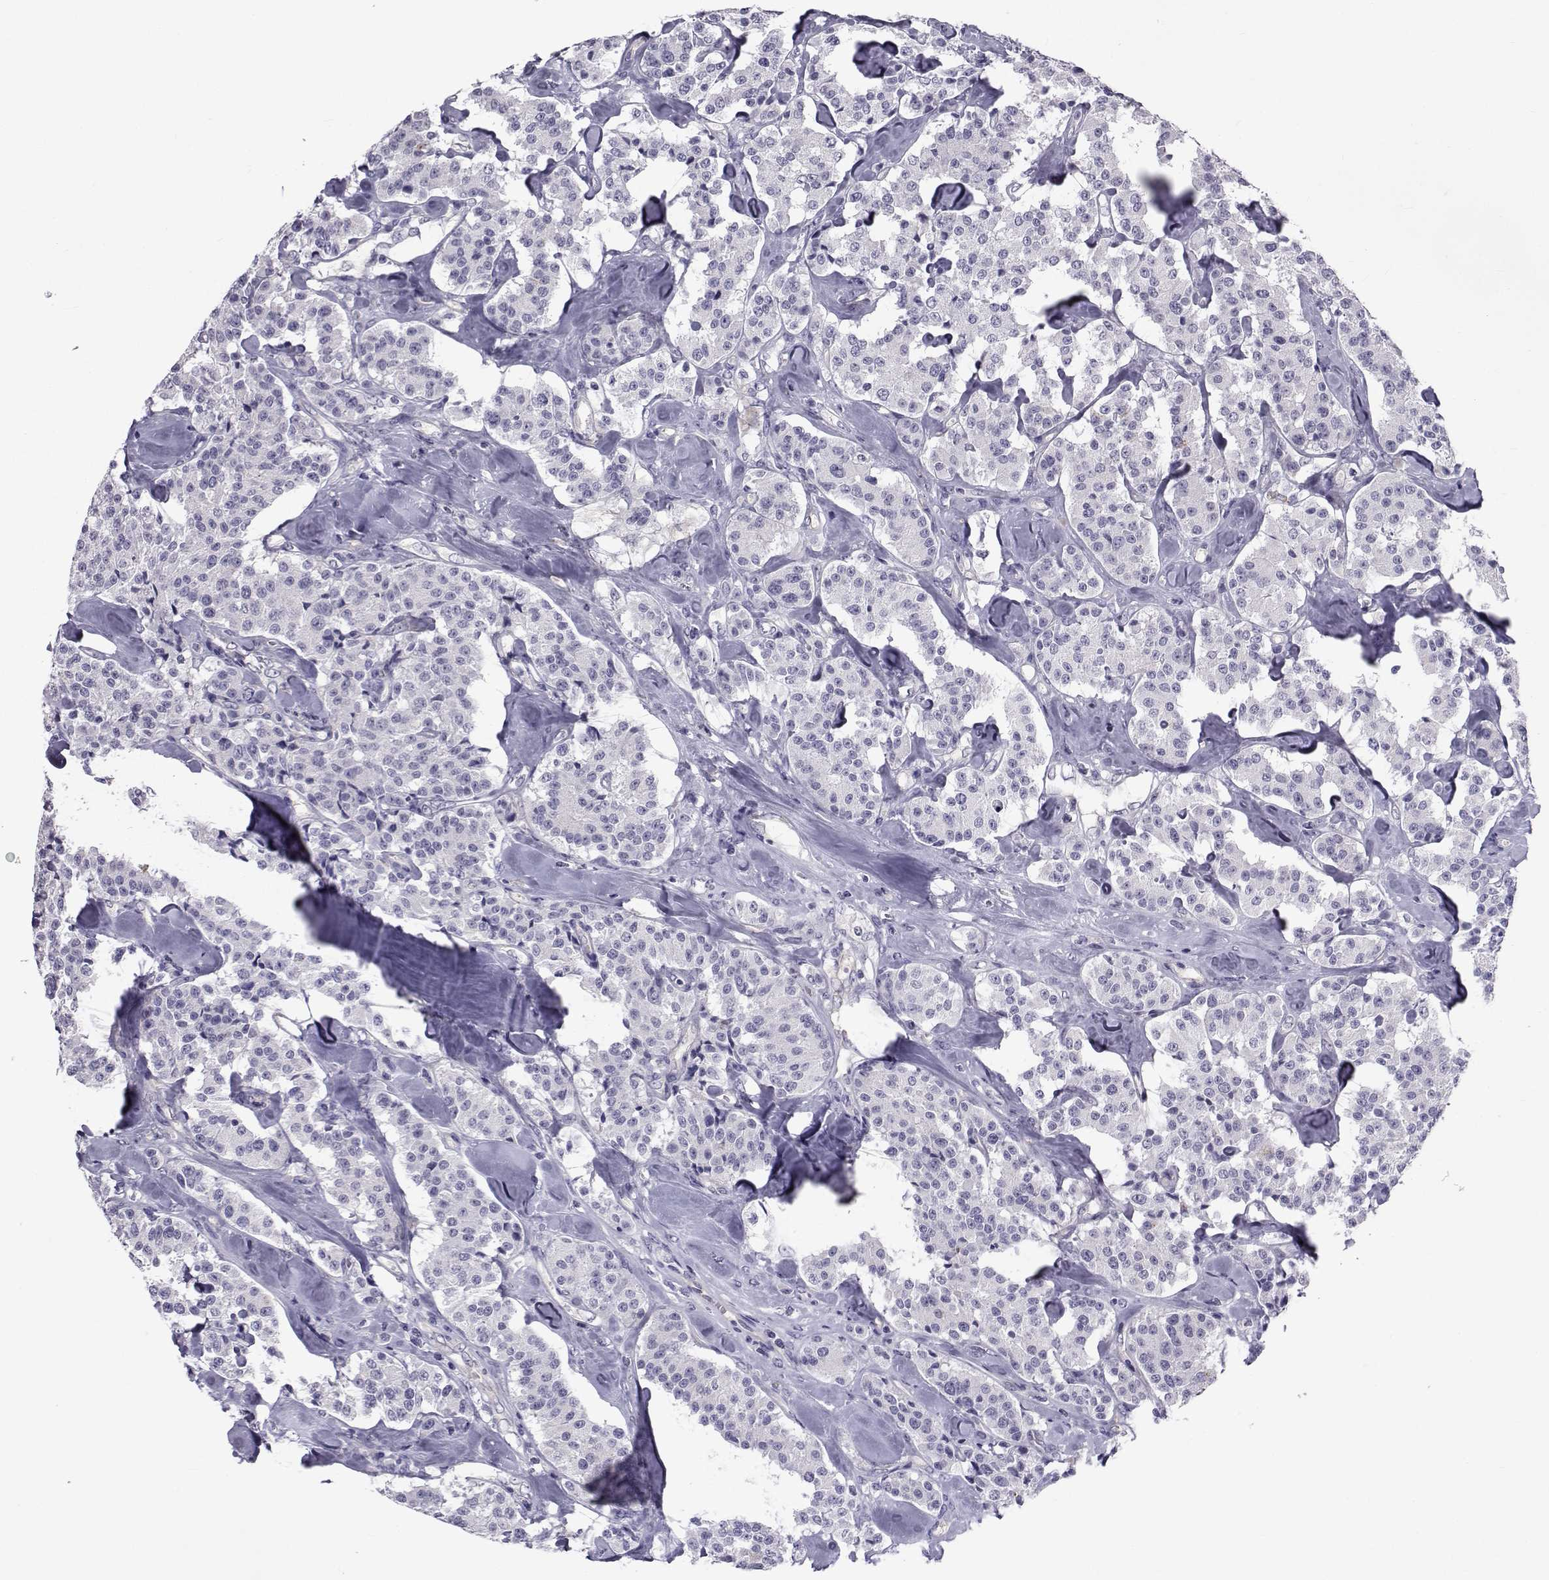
{"staining": {"intensity": "negative", "quantity": "none", "location": "none"}, "tissue": "carcinoid", "cell_type": "Tumor cells", "image_type": "cancer", "snomed": [{"axis": "morphology", "description": "Carcinoid, malignant, NOS"}, {"axis": "topography", "description": "Pancreas"}], "caption": "Malignant carcinoid was stained to show a protein in brown. There is no significant expression in tumor cells.", "gene": "COL22A1", "patient": {"sex": "male", "age": 41}}